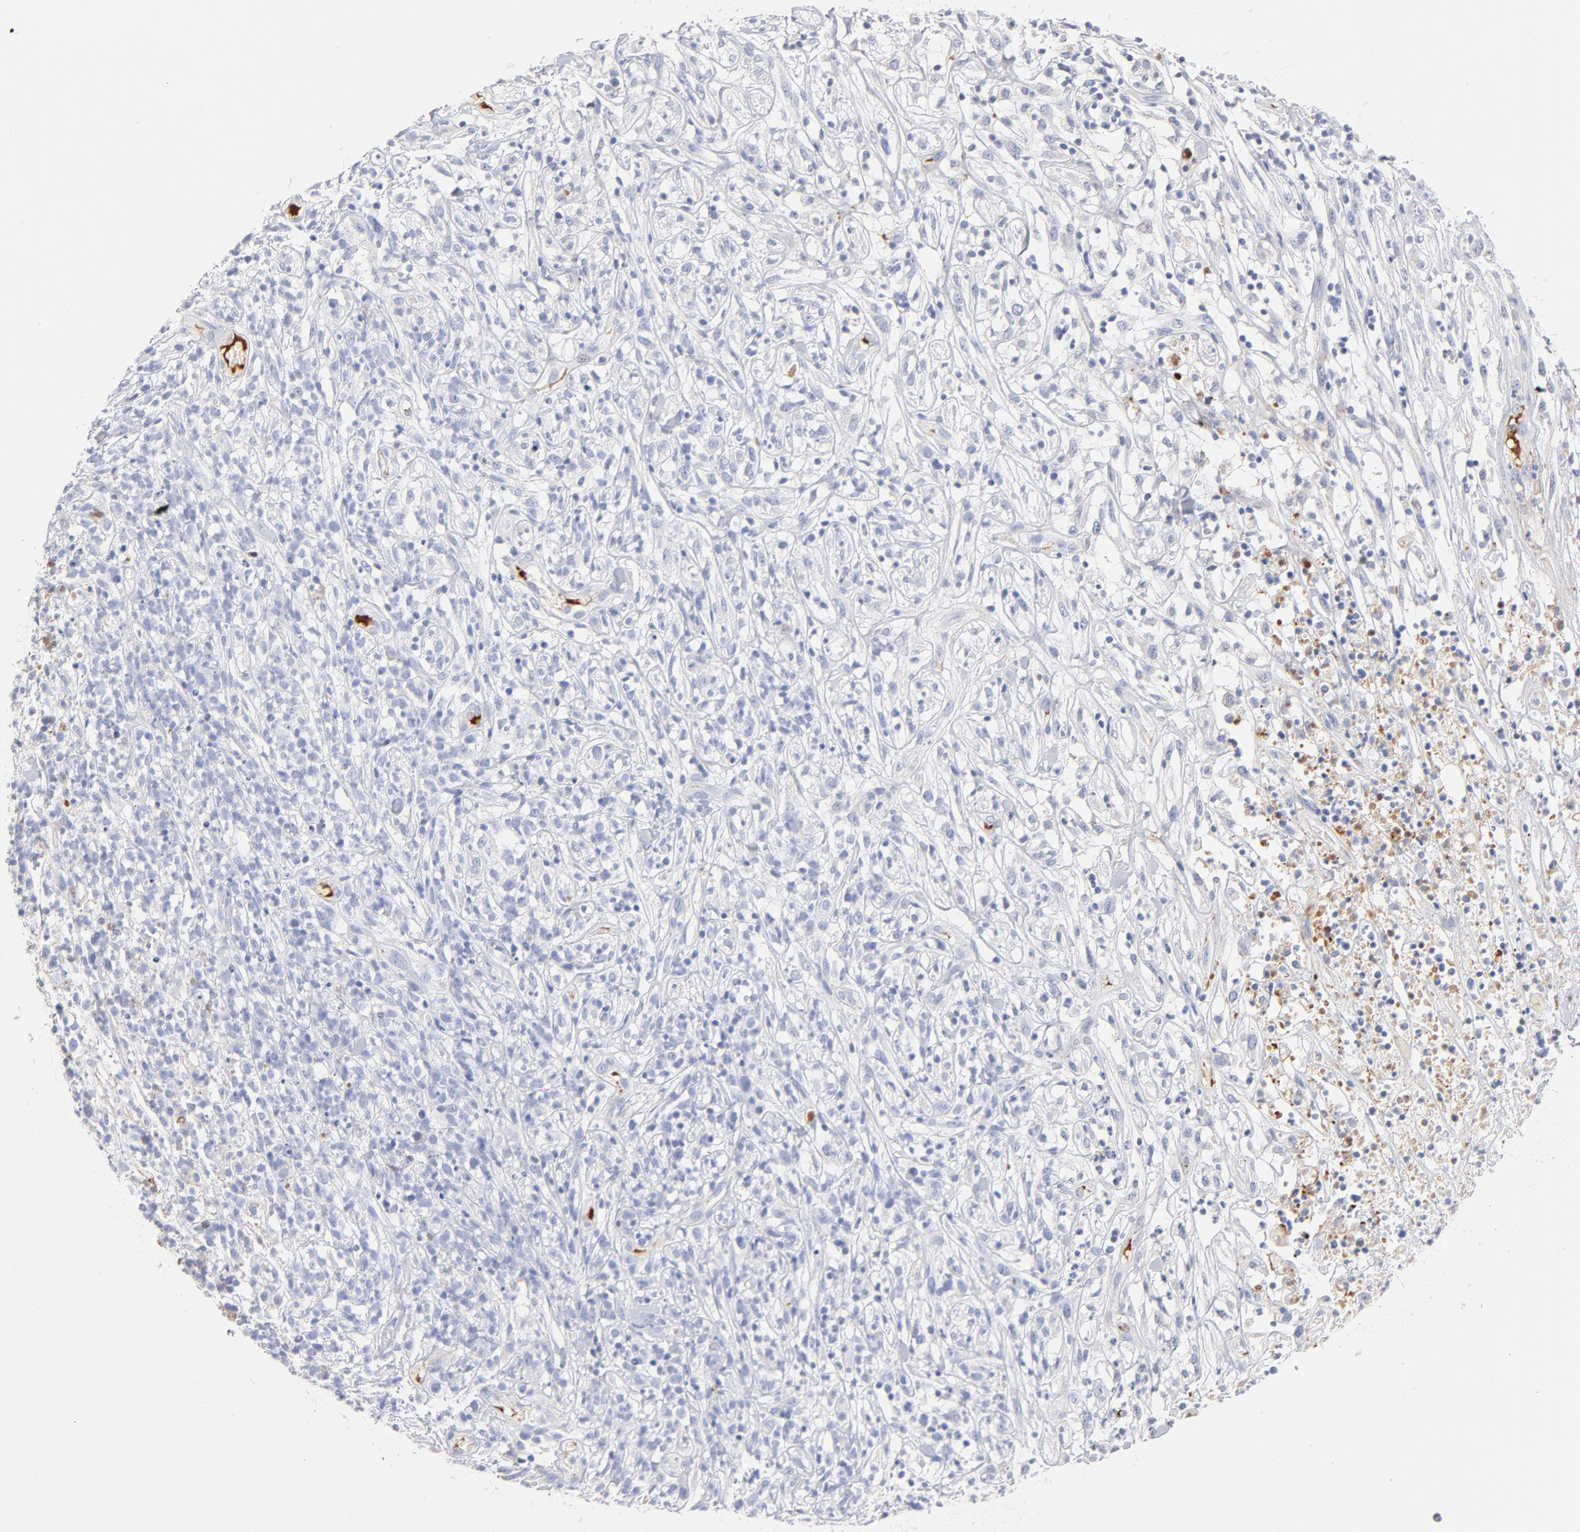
{"staining": {"intensity": "negative", "quantity": "none", "location": "none"}, "tissue": "lymphoma", "cell_type": "Tumor cells", "image_type": "cancer", "snomed": [{"axis": "morphology", "description": "Malignant lymphoma, non-Hodgkin's type, High grade"}, {"axis": "topography", "description": "Lymph node"}], "caption": "A high-resolution image shows immunohistochemistry (IHC) staining of lymphoma, which shows no significant expression in tumor cells.", "gene": "PLAT", "patient": {"sex": "female", "age": 73}}